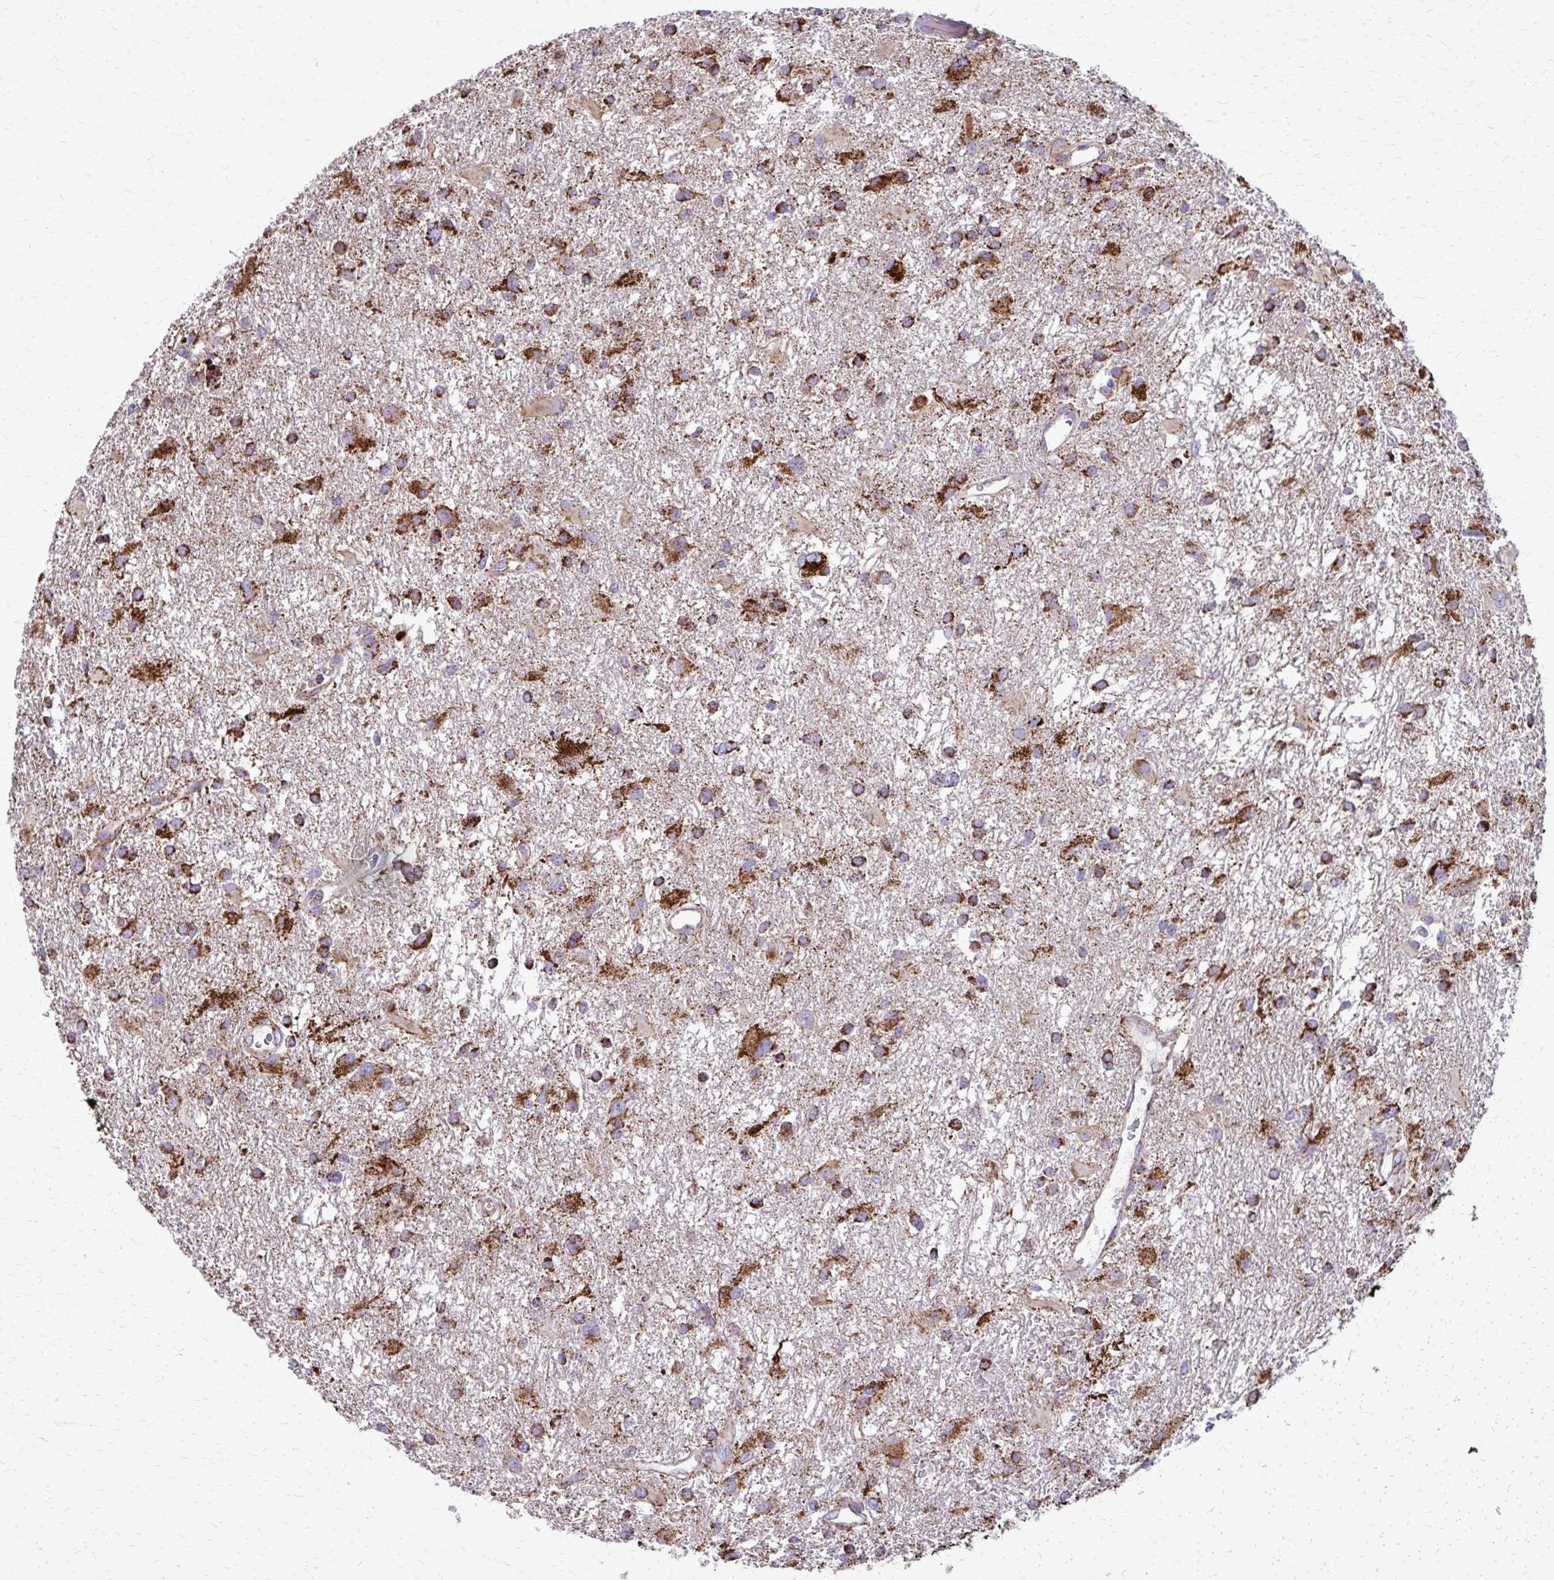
{"staining": {"intensity": "strong", "quantity": ">75%", "location": "cytoplasmic/membranous"}, "tissue": "glioma", "cell_type": "Tumor cells", "image_type": "cancer", "snomed": [{"axis": "morphology", "description": "Glioma, malignant, High grade"}, {"axis": "topography", "description": "Brain"}], "caption": "Malignant glioma (high-grade) stained with immunohistochemistry displays strong cytoplasmic/membranous staining in about >75% of tumor cells.", "gene": "TVP23A", "patient": {"sex": "male", "age": 53}}